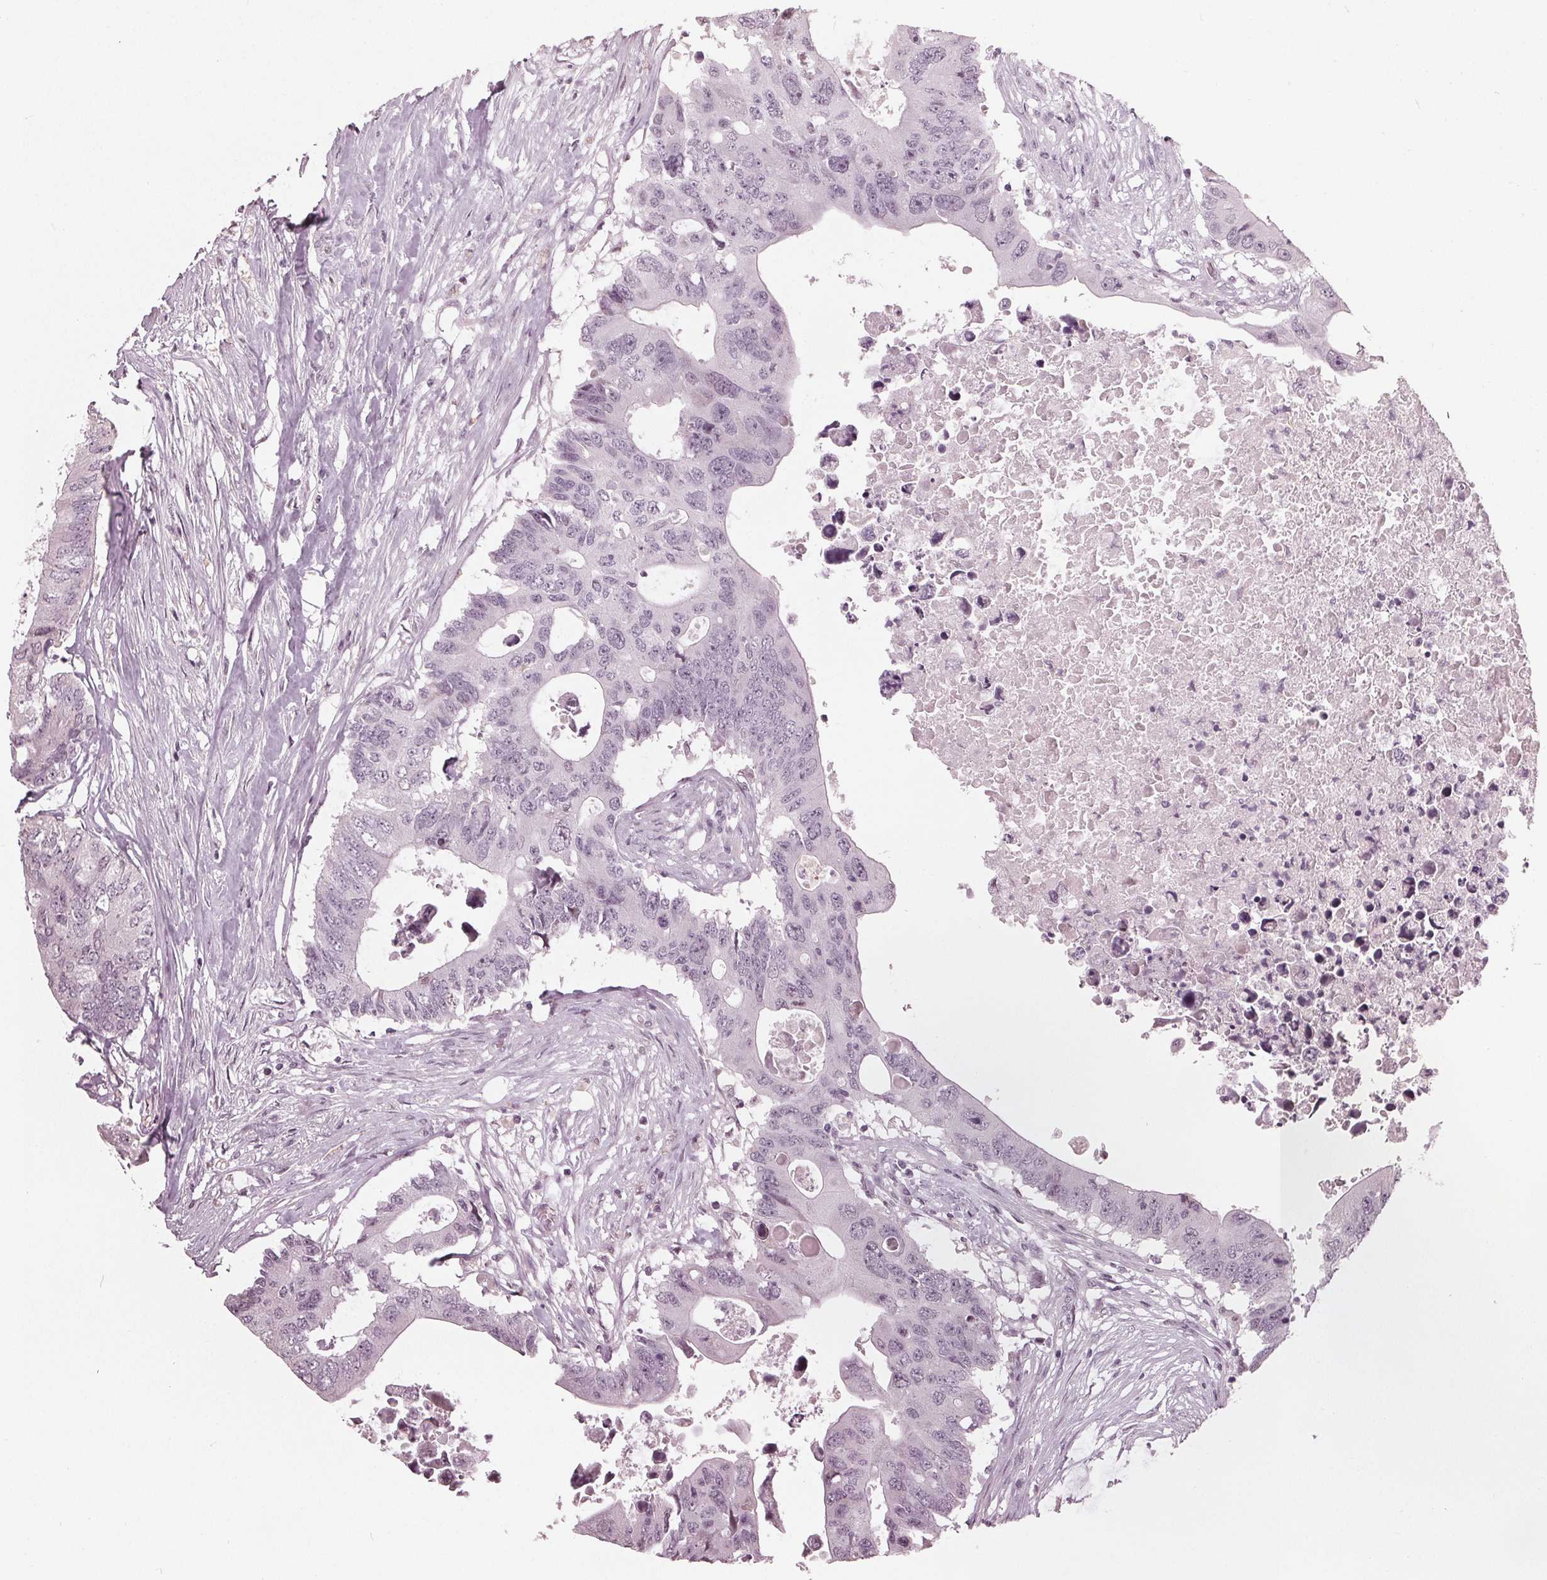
{"staining": {"intensity": "negative", "quantity": "none", "location": "none"}, "tissue": "colorectal cancer", "cell_type": "Tumor cells", "image_type": "cancer", "snomed": [{"axis": "morphology", "description": "Adenocarcinoma, NOS"}, {"axis": "topography", "description": "Colon"}], "caption": "A photomicrograph of colorectal cancer stained for a protein demonstrates no brown staining in tumor cells.", "gene": "ADPRHL1", "patient": {"sex": "male", "age": 71}}